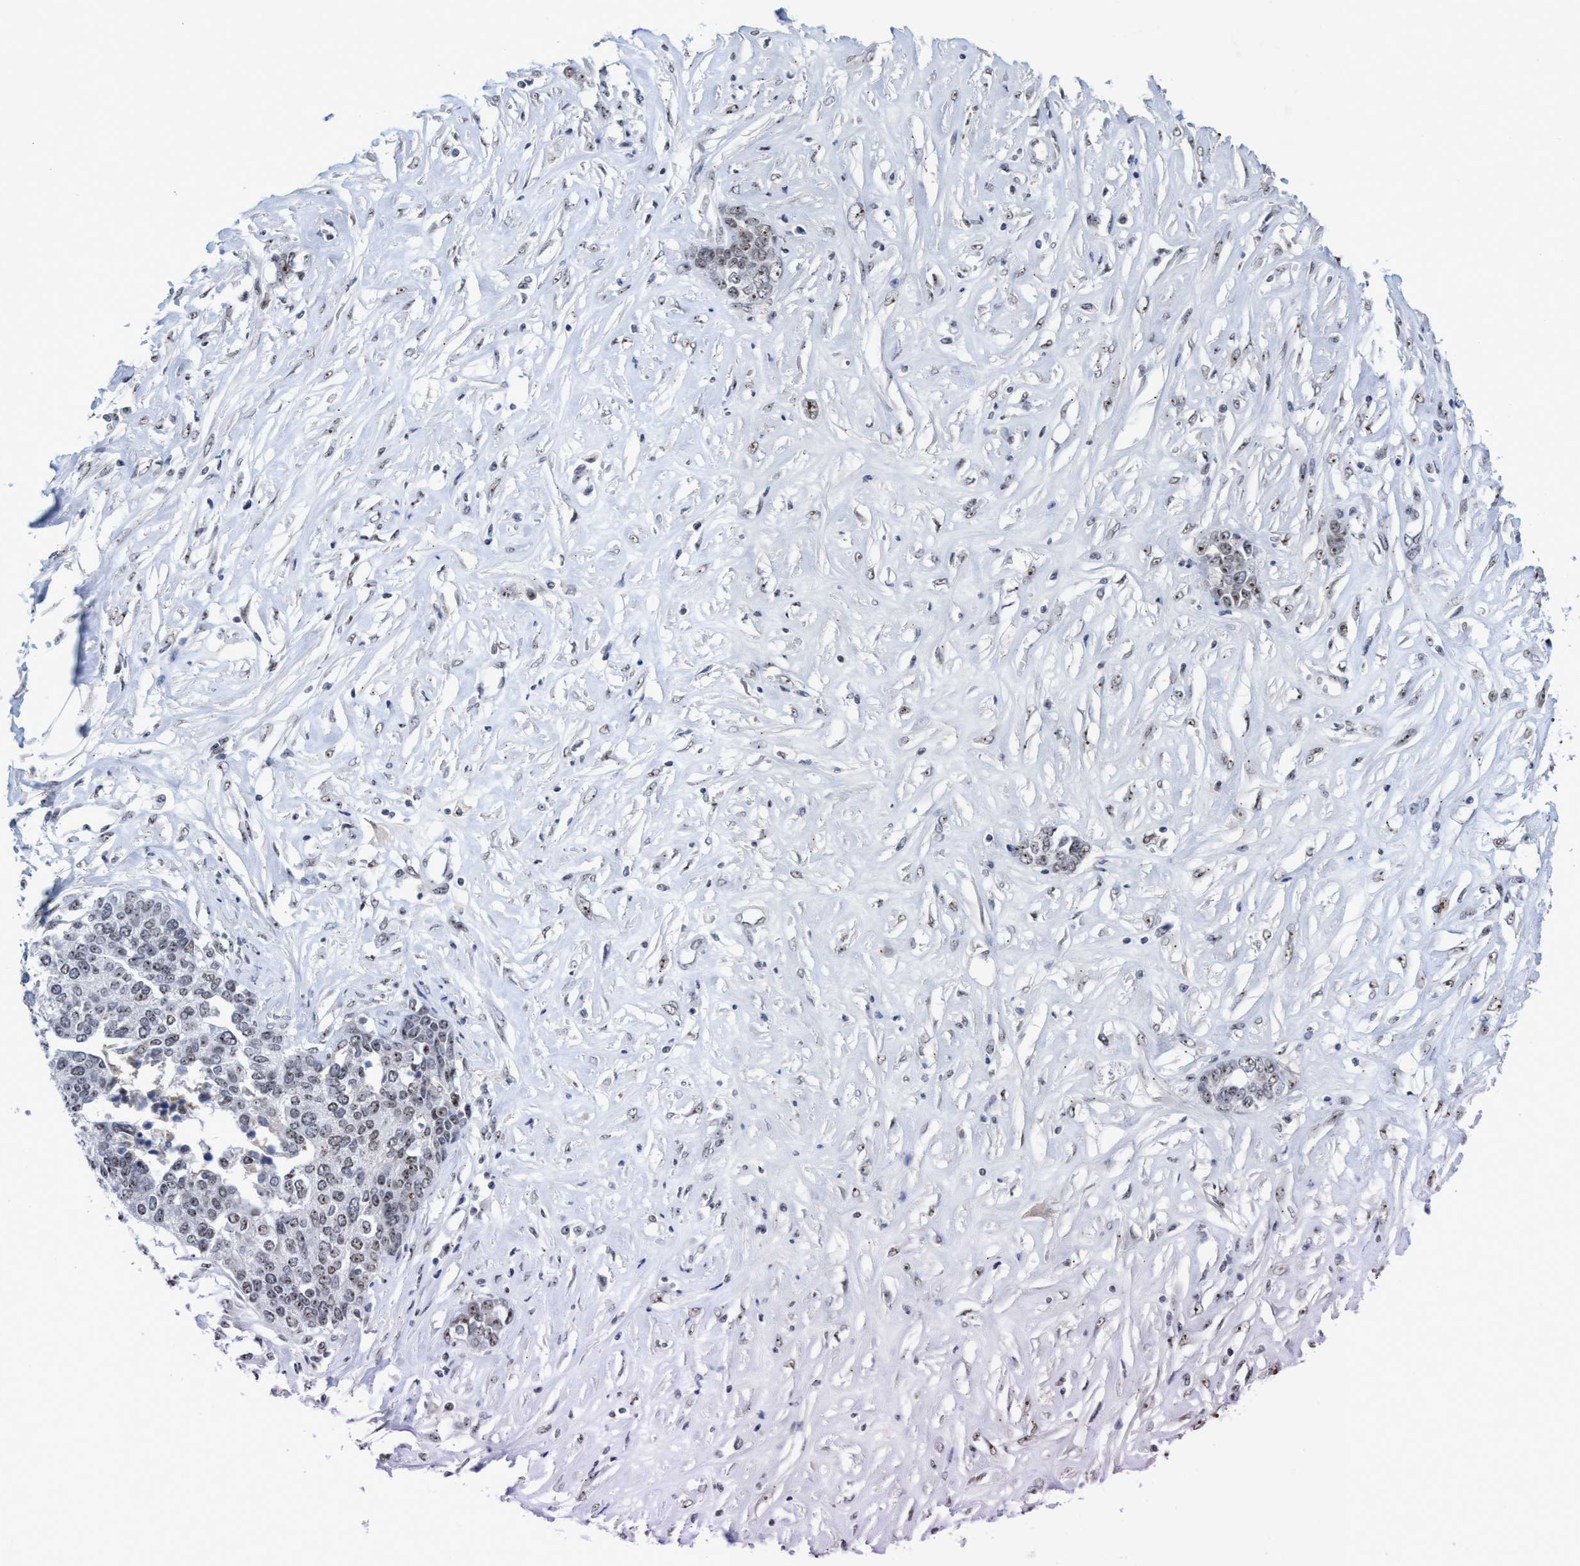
{"staining": {"intensity": "moderate", "quantity": "<25%", "location": "nuclear"}, "tissue": "ovarian cancer", "cell_type": "Tumor cells", "image_type": "cancer", "snomed": [{"axis": "morphology", "description": "Cystadenocarcinoma, serous, NOS"}, {"axis": "topography", "description": "Ovary"}], "caption": "Tumor cells reveal moderate nuclear expression in about <25% of cells in ovarian serous cystadenocarcinoma.", "gene": "EFCAB10", "patient": {"sex": "female", "age": 44}}